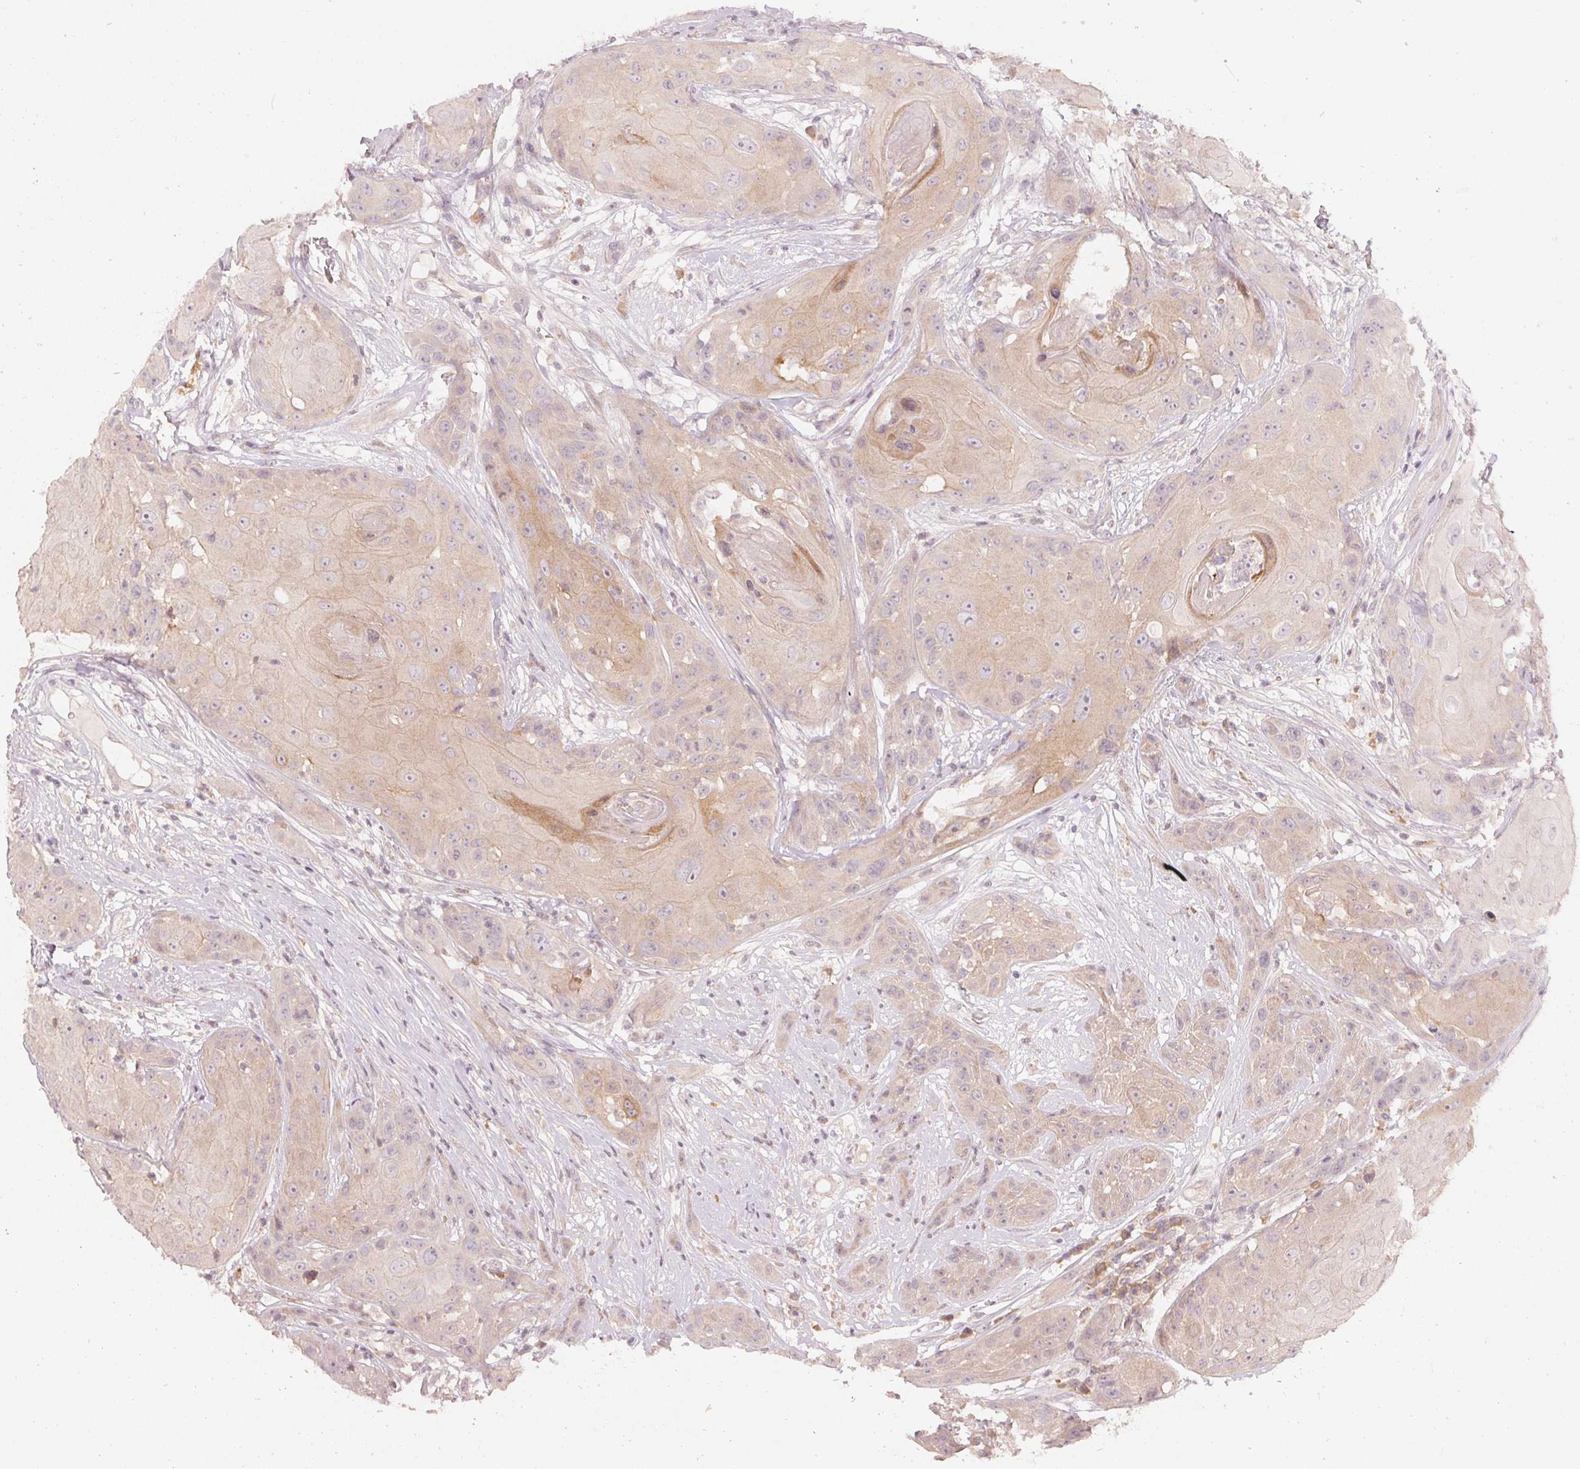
{"staining": {"intensity": "weak", "quantity": "25%-75%", "location": "cytoplasmic/membranous"}, "tissue": "head and neck cancer", "cell_type": "Tumor cells", "image_type": "cancer", "snomed": [{"axis": "morphology", "description": "Squamous cell carcinoma, NOS"}, {"axis": "topography", "description": "Skin"}, {"axis": "topography", "description": "Head-Neck"}], "caption": "A photomicrograph of human head and neck cancer (squamous cell carcinoma) stained for a protein reveals weak cytoplasmic/membranous brown staining in tumor cells.", "gene": "DENND2C", "patient": {"sex": "male", "age": 80}}